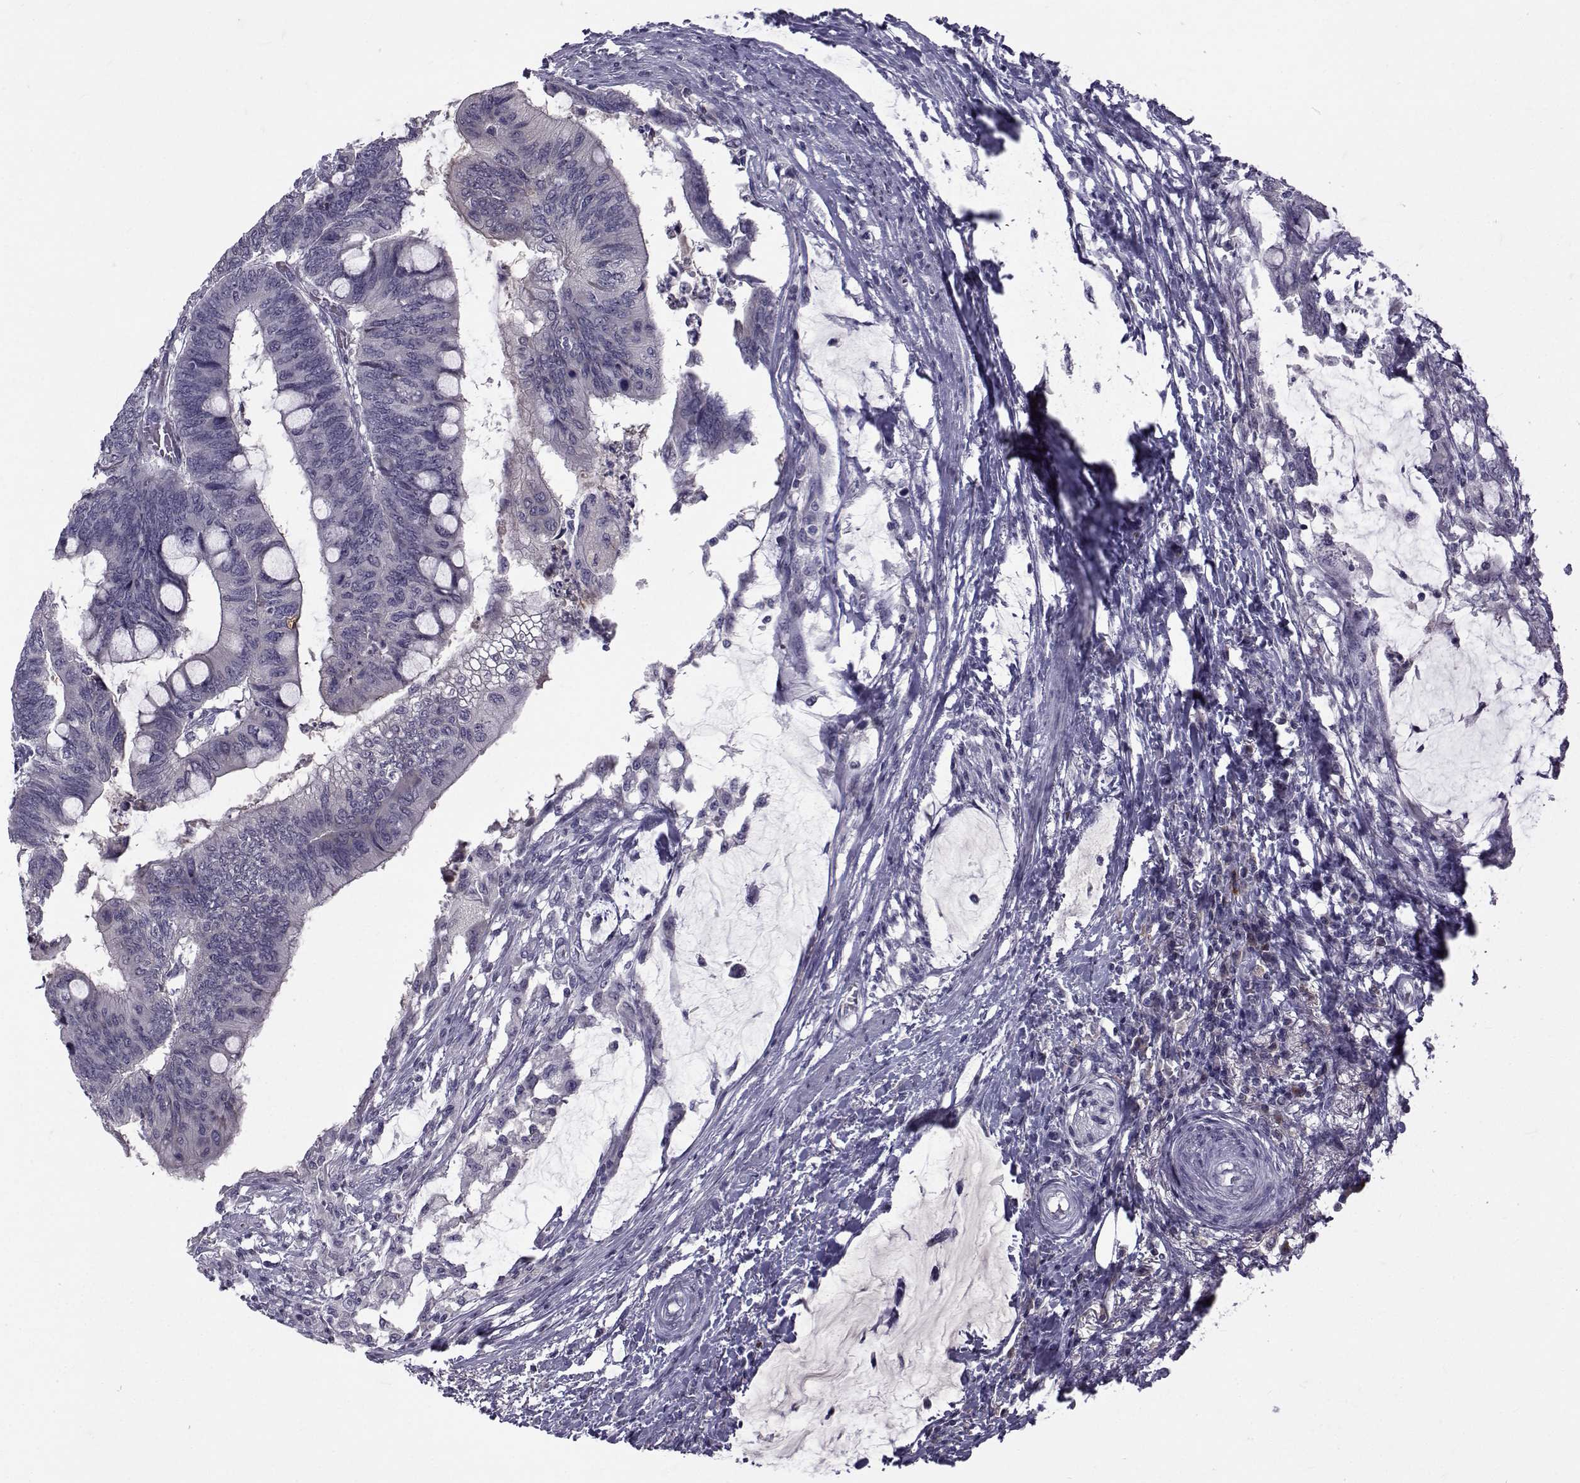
{"staining": {"intensity": "negative", "quantity": "none", "location": "none"}, "tissue": "colorectal cancer", "cell_type": "Tumor cells", "image_type": "cancer", "snomed": [{"axis": "morphology", "description": "Normal tissue, NOS"}, {"axis": "morphology", "description": "Adenocarcinoma, NOS"}, {"axis": "topography", "description": "Rectum"}, {"axis": "topography", "description": "Peripheral nerve tissue"}], "caption": "IHC photomicrograph of neoplastic tissue: human colorectal cancer (adenocarcinoma) stained with DAB (3,3'-diaminobenzidine) shows no significant protein expression in tumor cells.", "gene": "TNFRSF11B", "patient": {"sex": "male", "age": 92}}